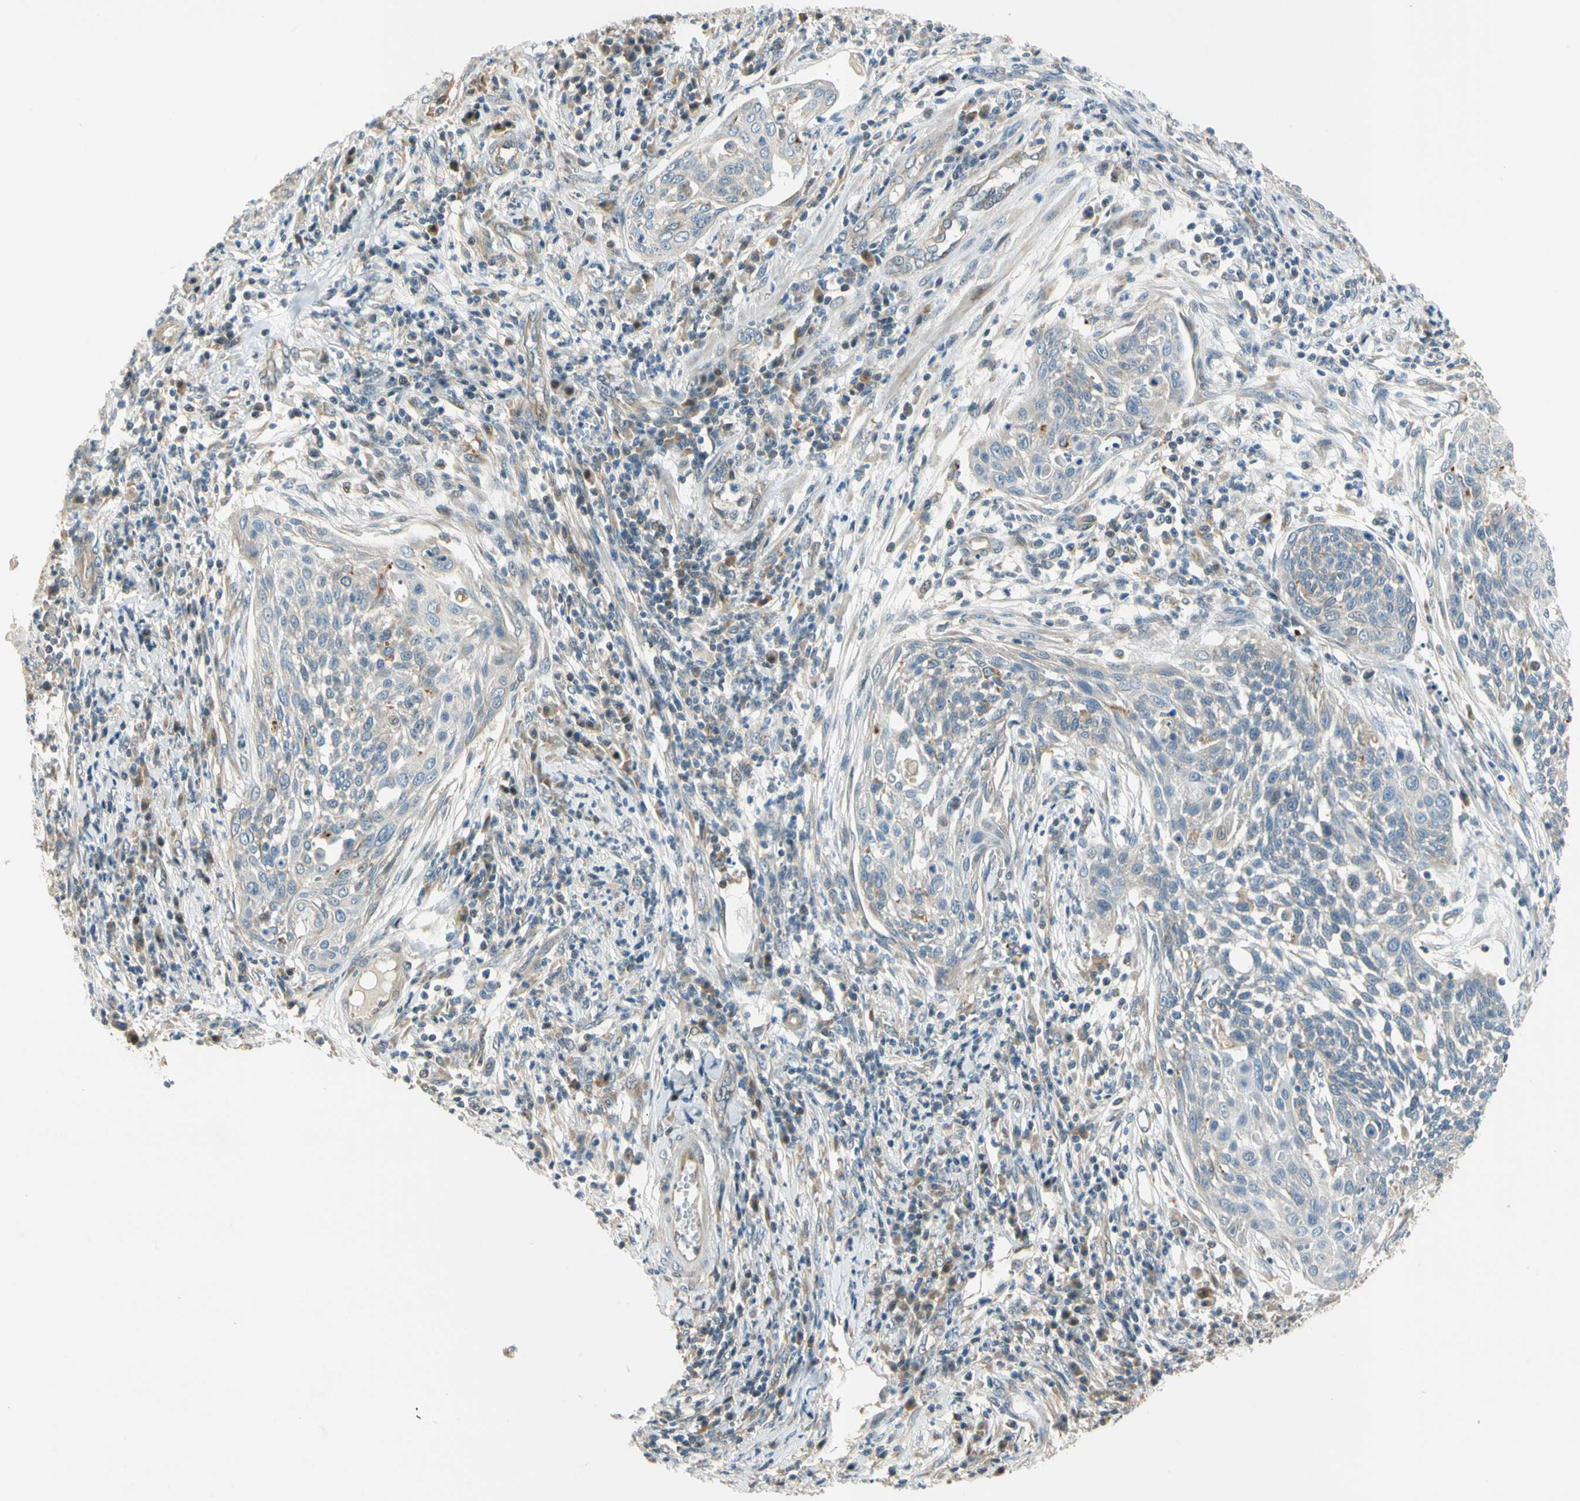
{"staining": {"intensity": "weak", "quantity": "25%-75%", "location": "cytoplasmic/membranous"}, "tissue": "cervical cancer", "cell_type": "Tumor cells", "image_type": "cancer", "snomed": [{"axis": "morphology", "description": "Squamous cell carcinoma, NOS"}, {"axis": "topography", "description": "Cervix"}], "caption": "Immunohistochemistry (IHC) photomicrograph of human cervical cancer stained for a protein (brown), which displays low levels of weak cytoplasmic/membranous staining in approximately 25%-75% of tumor cells.", "gene": "GATD1", "patient": {"sex": "female", "age": 34}}